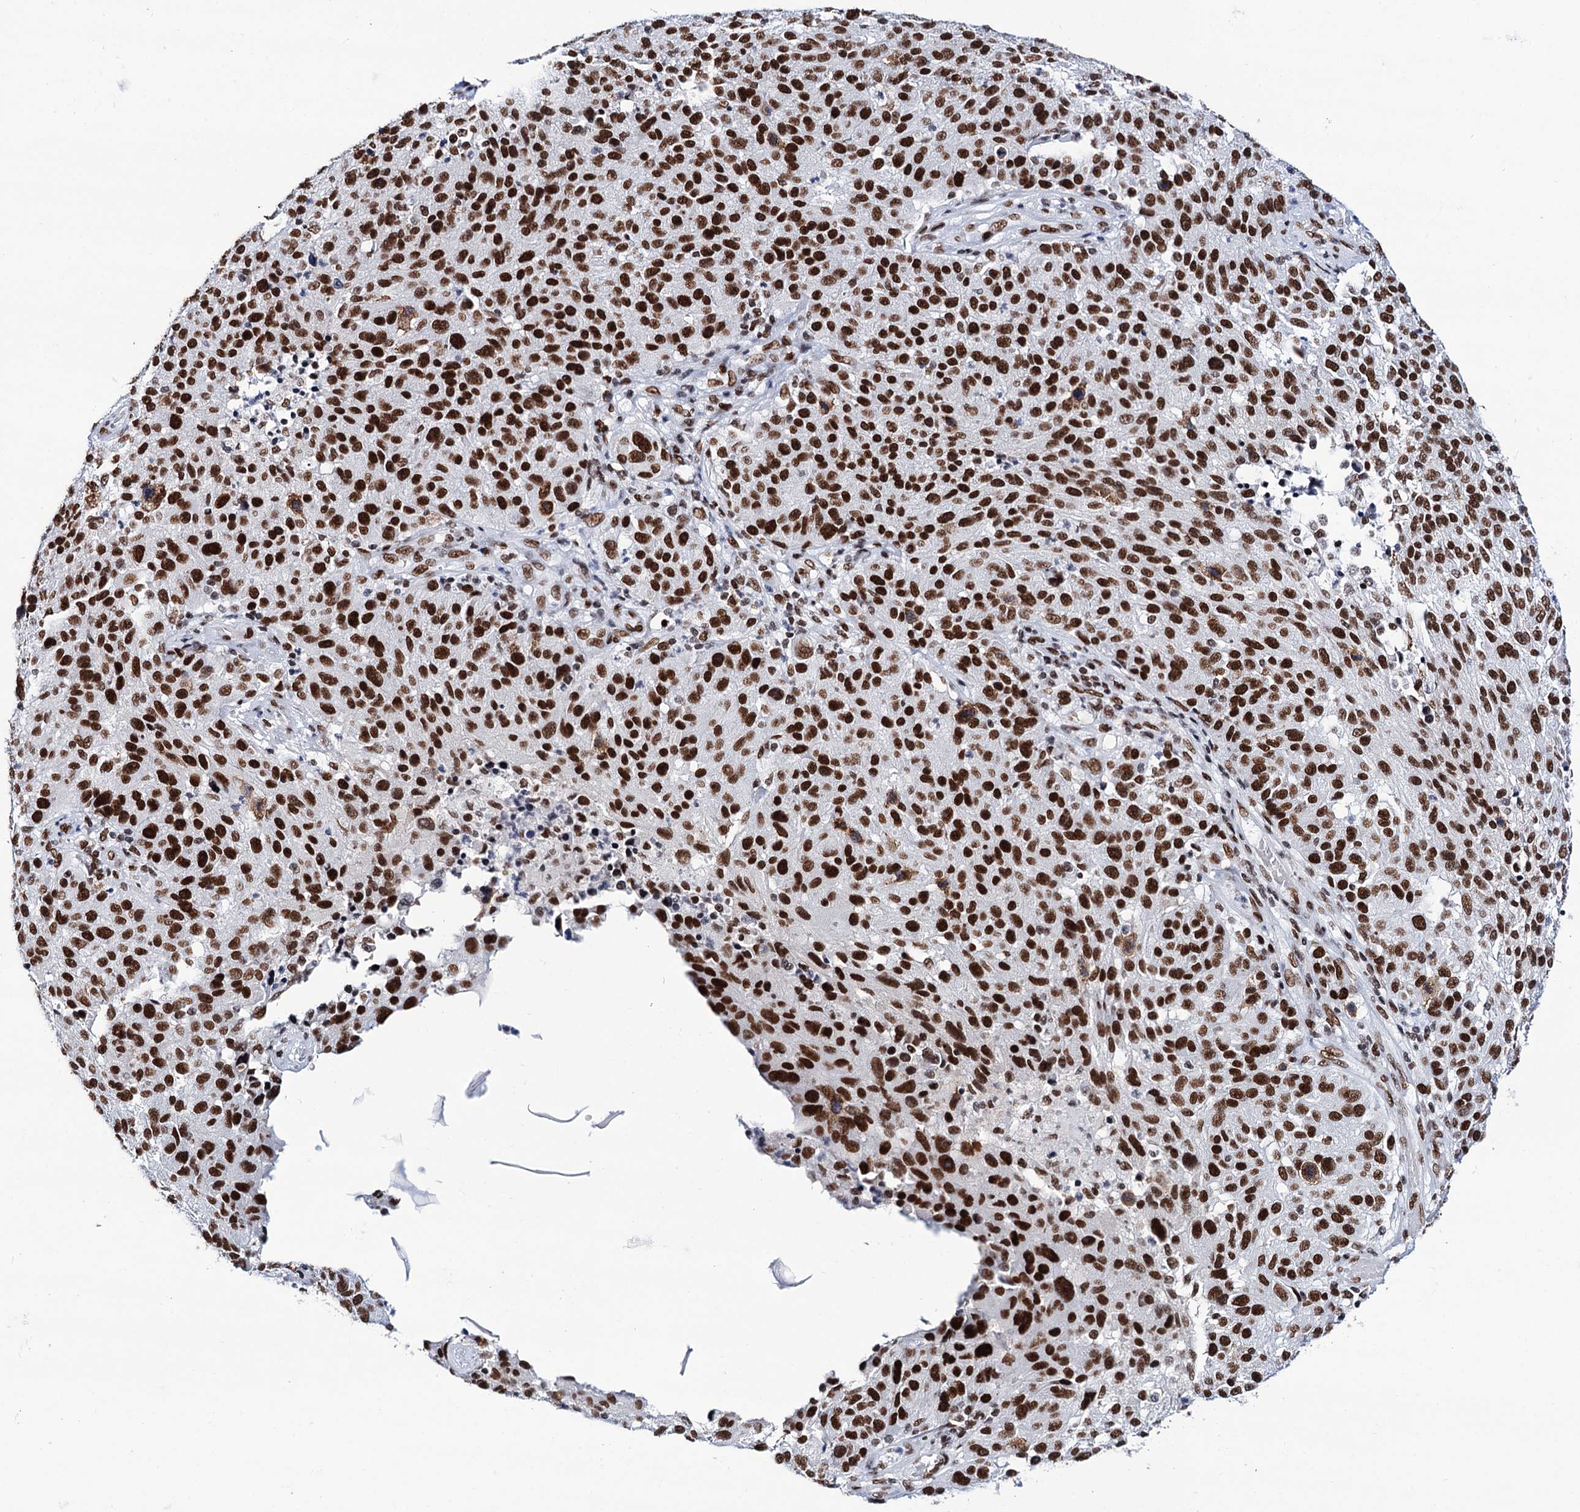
{"staining": {"intensity": "strong", "quantity": ">75%", "location": "nuclear"}, "tissue": "melanoma", "cell_type": "Tumor cells", "image_type": "cancer", "snomed": [{"axis": "morphology", "description": "Malignant melanoma, NOS"}, {"axis": "topography", "description": "Skin"}], "caption": "There is high levels of strong nuclear expression in tumor cells of malignant melanoma, as demonstrated by immunohistochemical staining (brown color).", "gene": "MATR3", "patient": {"sex": "male", "age": 53}}